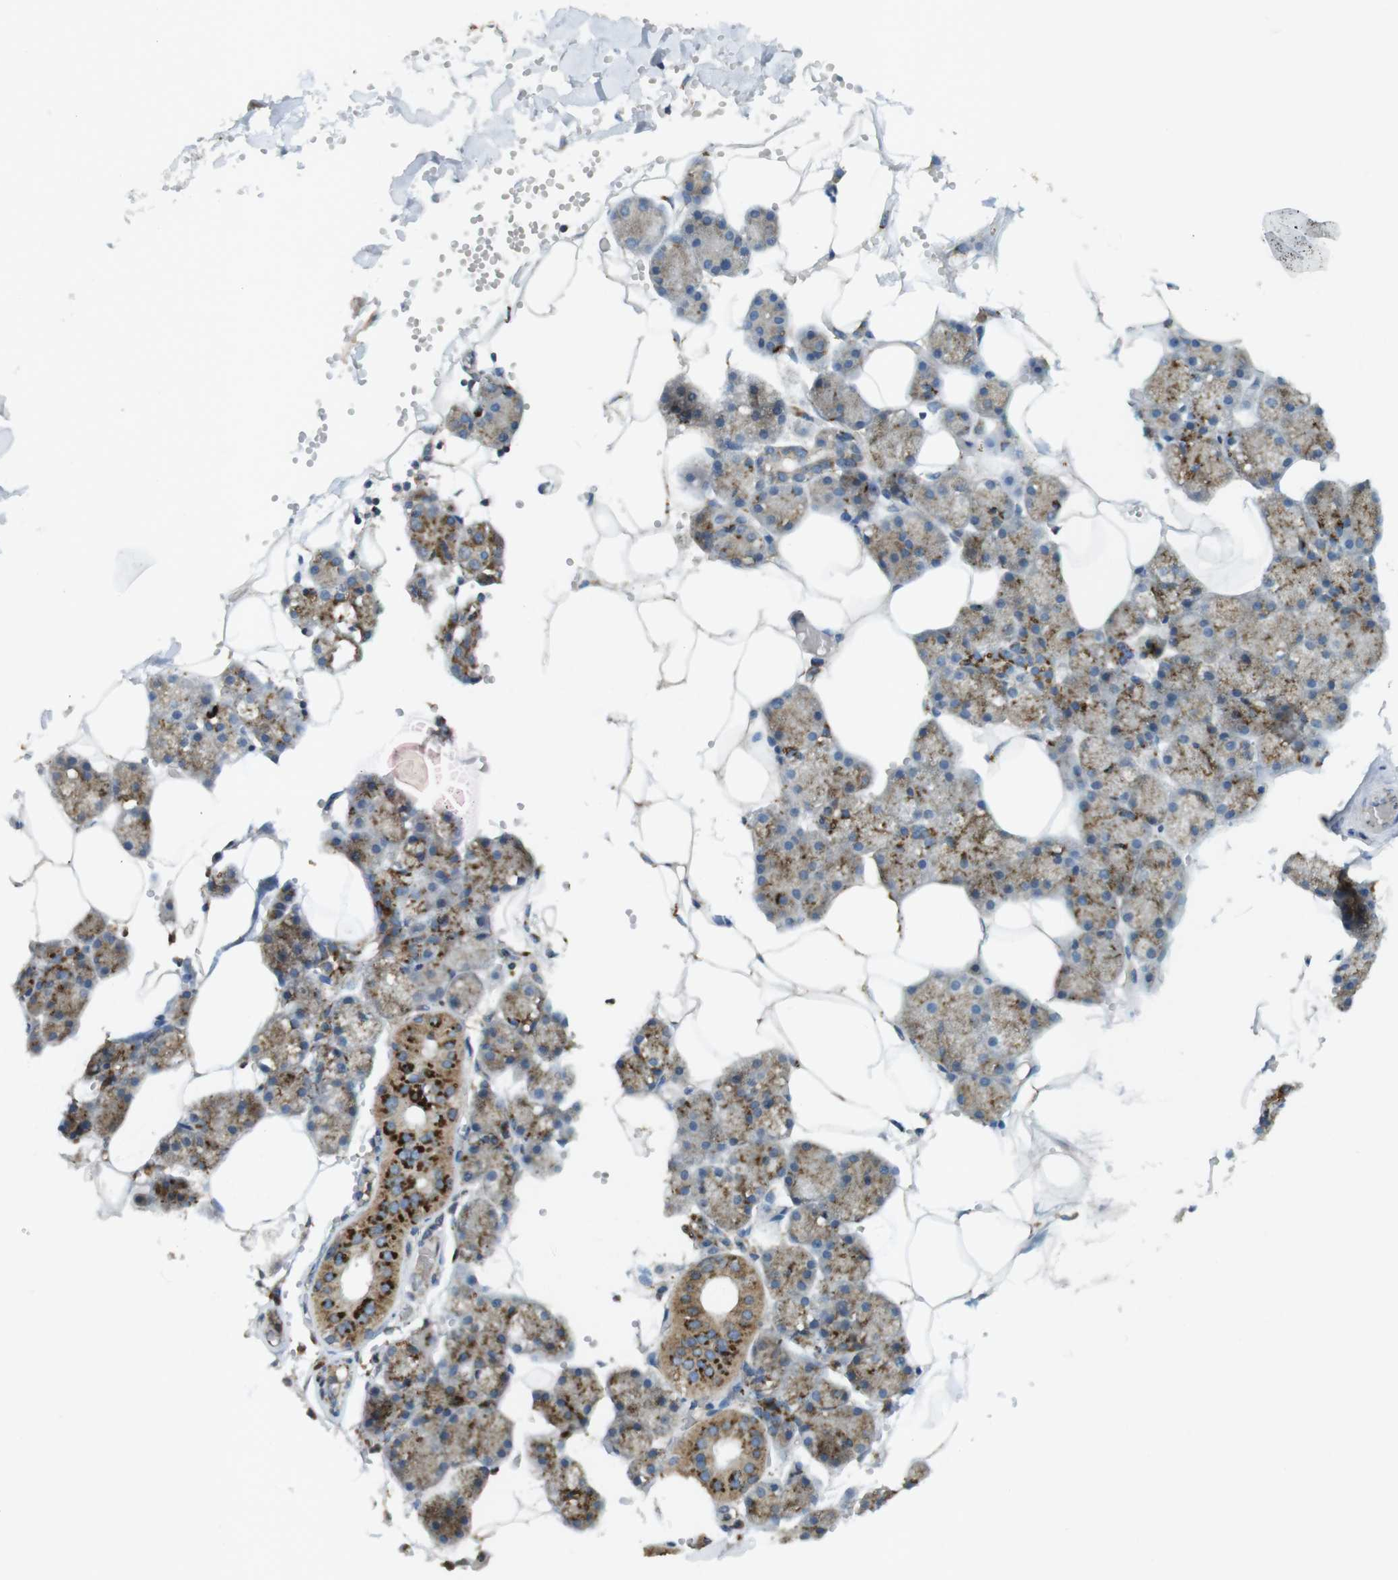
{"staining": {"intensity": "strong", "quantity": ">75%", "location": "cytoplasmic/membranous"}, "tissue": "salivary gland", "cell_type": "Glandular cells", "image_type": "normal", "snomed": [{"axis": "morphology", "description": "Normal tissue, NOS"}, {"axis": "topography", "description": "Salivary gland"}], "caption": "Unremarkable salivary gland was stained to show a protein in brown. There is high levels of strong cytoplasmic/membranous expression in approximately >75% of glandular cells.", "gene": "LAMP1", "patient": {"sex": "male", "age": 62}}